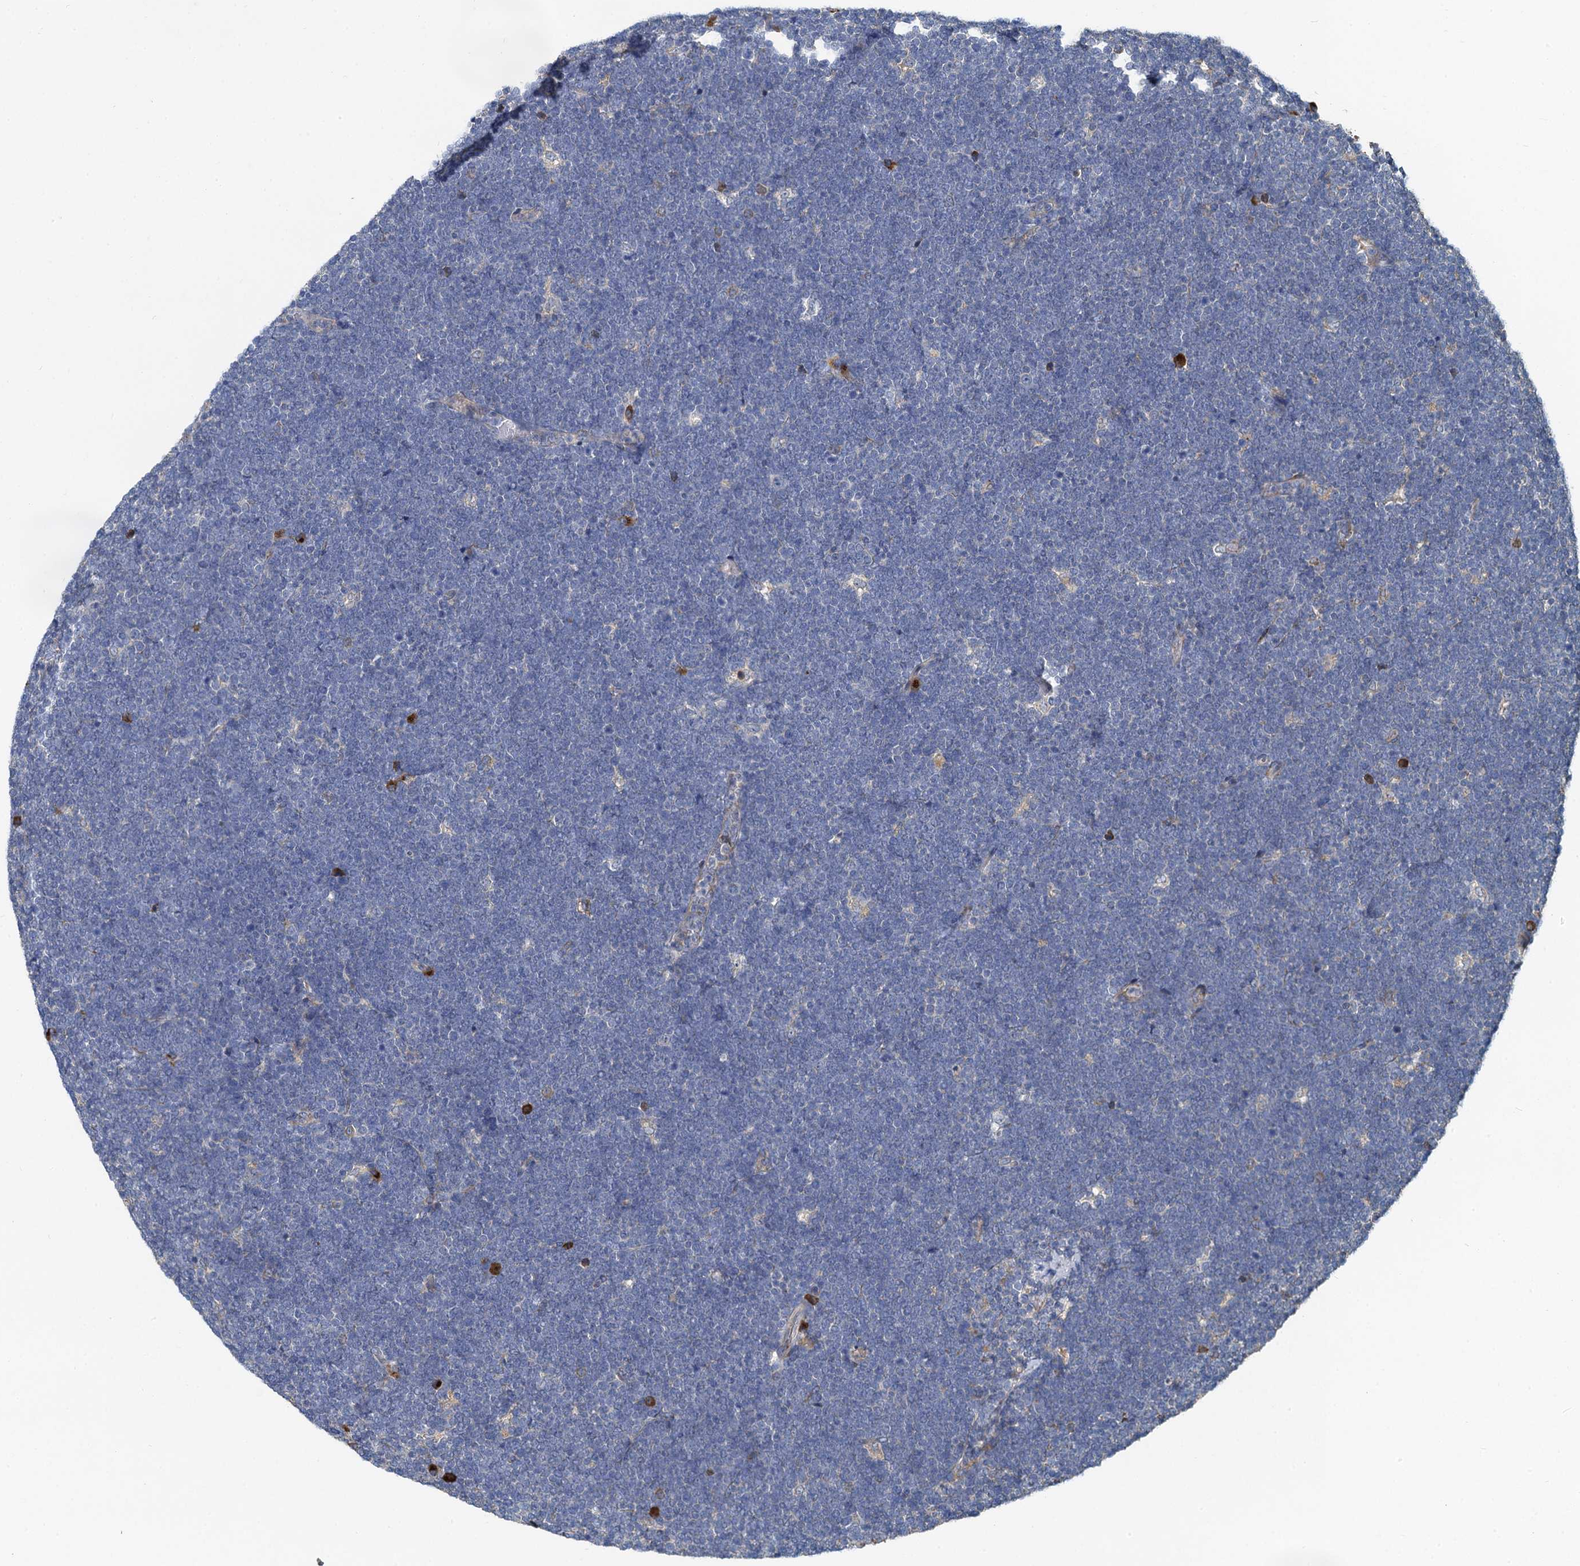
{"staining": {"intensity": "negative", "quantity": "none", "location": "none"}, "tissue": "lymphoma", "cell_type": "Tumor cells", "image_type": "cancer", "snomed": [{"axis": "morphology", "description": "Malignant lymphoma, non-Hodgkin's type, High grade"}, {"axis": "topography", "description": "Lymph node"}], "caption": "Tumor cells show no significant protein positivity in lymphoma.", "gene": "NKAPD1", "patient": {"sex": "male", "age": 13}}